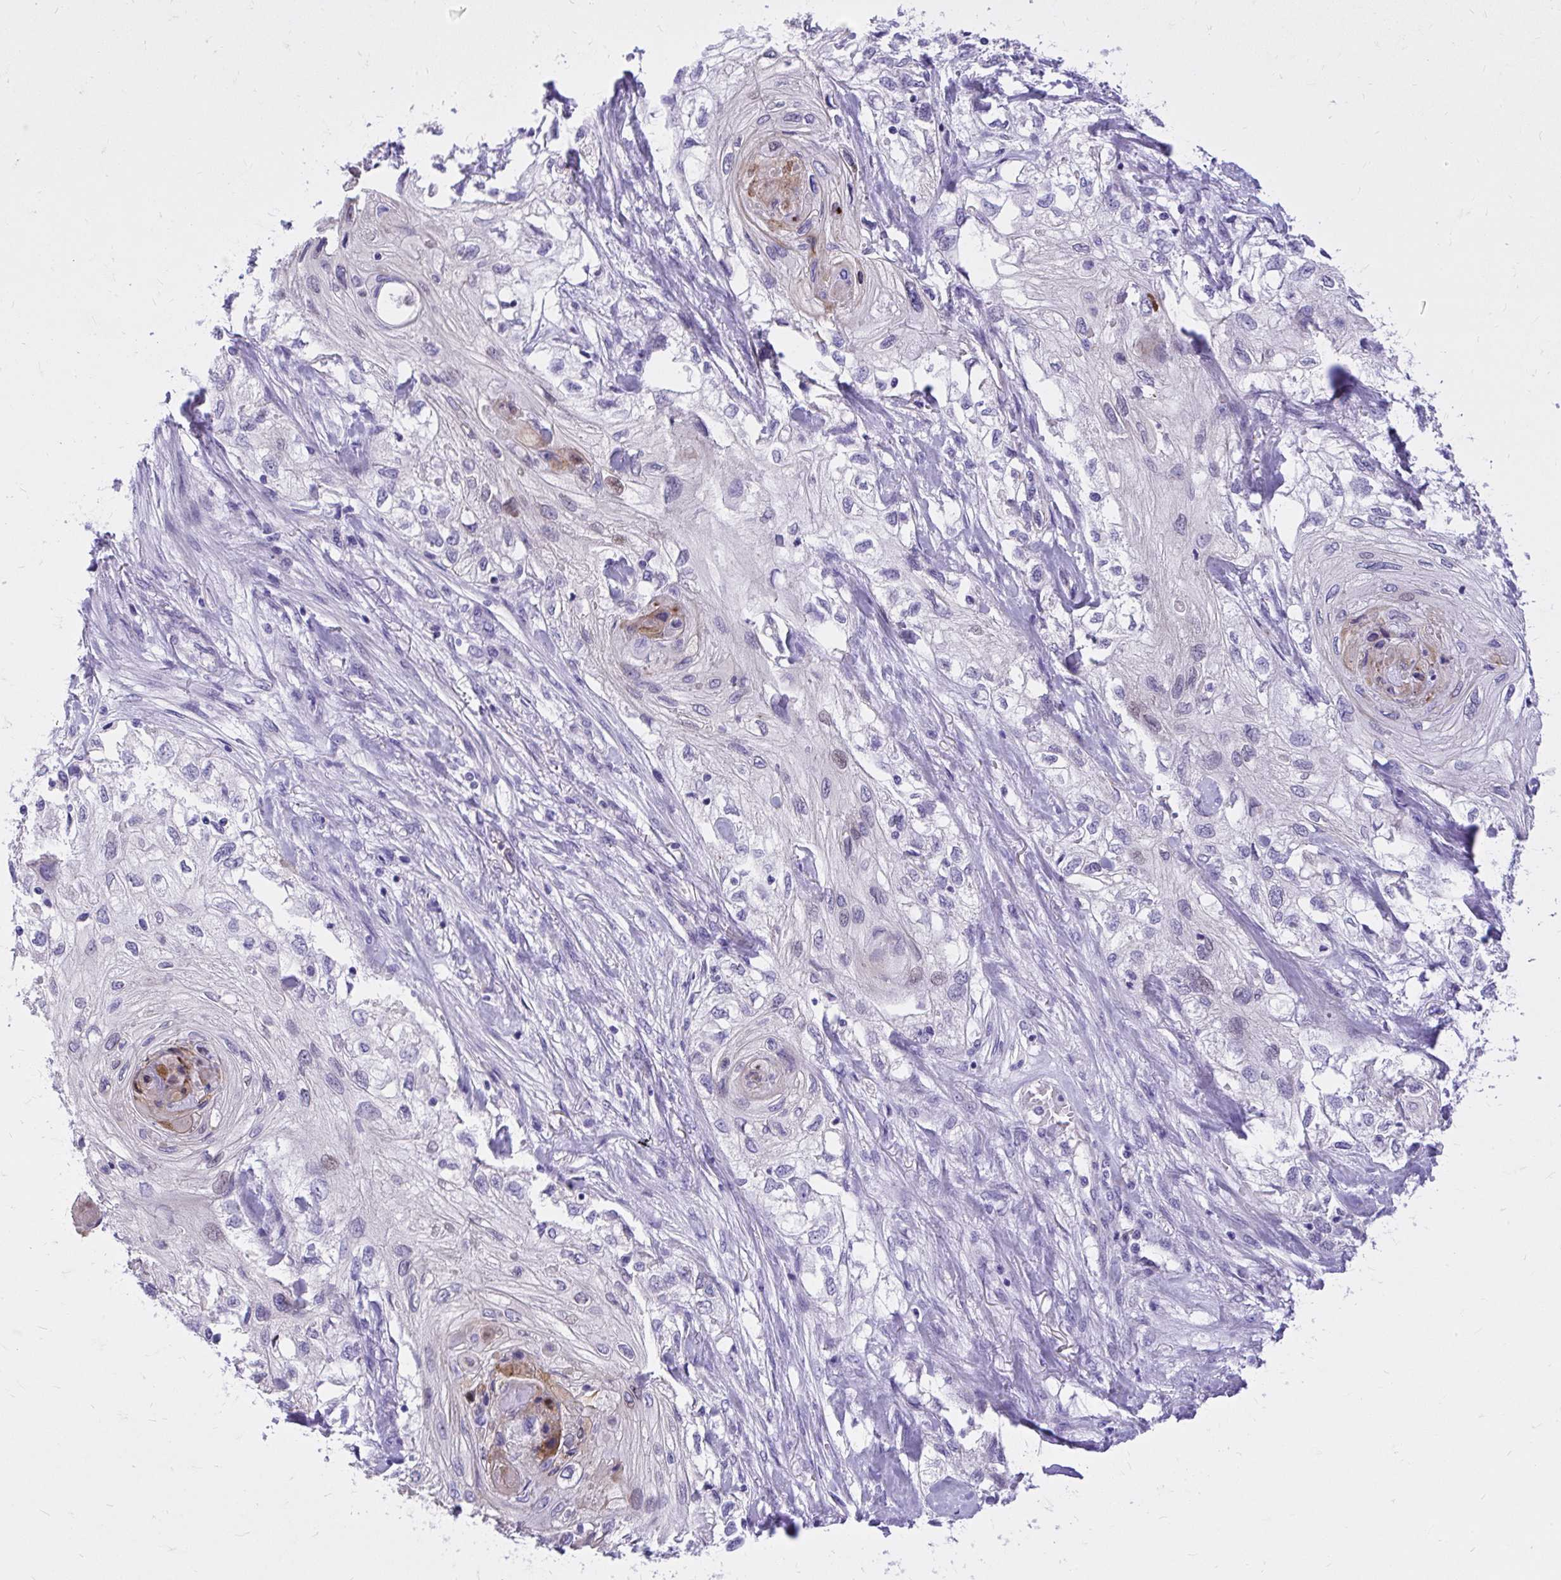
{"staining": {"intensity": "negative", "quantity": "none", "location": "none"}, "tissue": "skin cancer", "cell_type": "Tumor cells", "image_type": "cancer", "snomed": [{"axis": "morphology", "description": "Squamous cell carcinoma, NOS"}, {"axis": "topography", "description": "Skin"}, {"axis": "topography", "description": "Vulva"}], "caption": "Skin squamous cell carcinoma stained for a protein using immunohistochemistry demonstrates no positivity tumor cells.", "gene": "ADAMTSL1", "patient": {"sex": "female", "age": 86}}